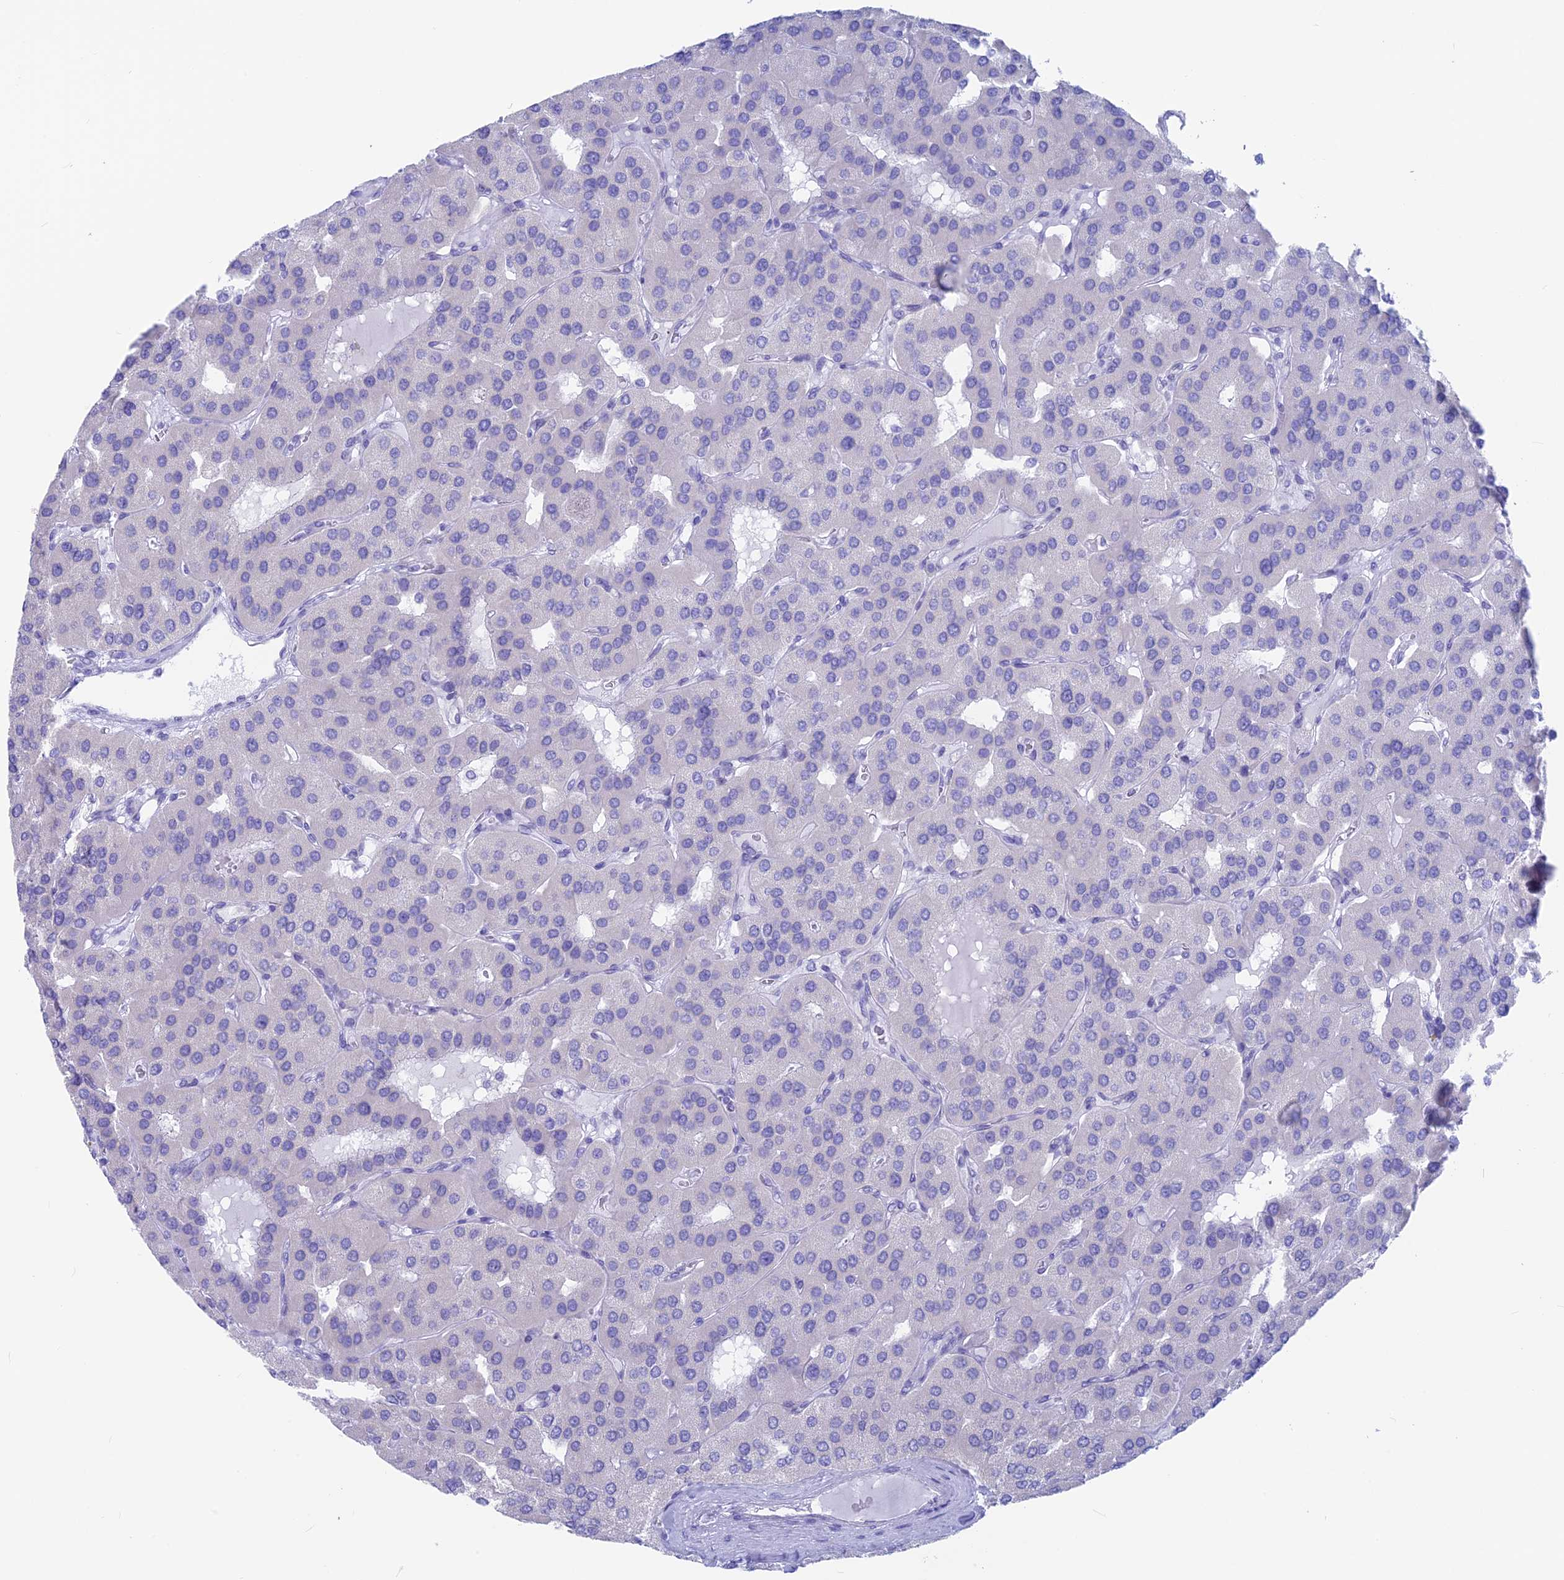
{"staining": {"intensity": "negative", "quantity": "none", "location": "none"}, "tissue": "parathyroid gland", "cell_type": "Glandular cells", "image_type": "normal", "snomed": [{"axis": "morphology", "description": "Normal tissue, NOS"}, {"axis": "morphology", "description": "Adenoma, NOS"}, {"axis": "topography", "description": "Parathyroid gland"}], "caption": "An immunohistochemistry (IHC) image of normal parathyroid gland is shown. There is no staining in glandular cells of parathyroid gland.", "gene": "GNGT2", "patient": {"sex": "female", "age": 86}}